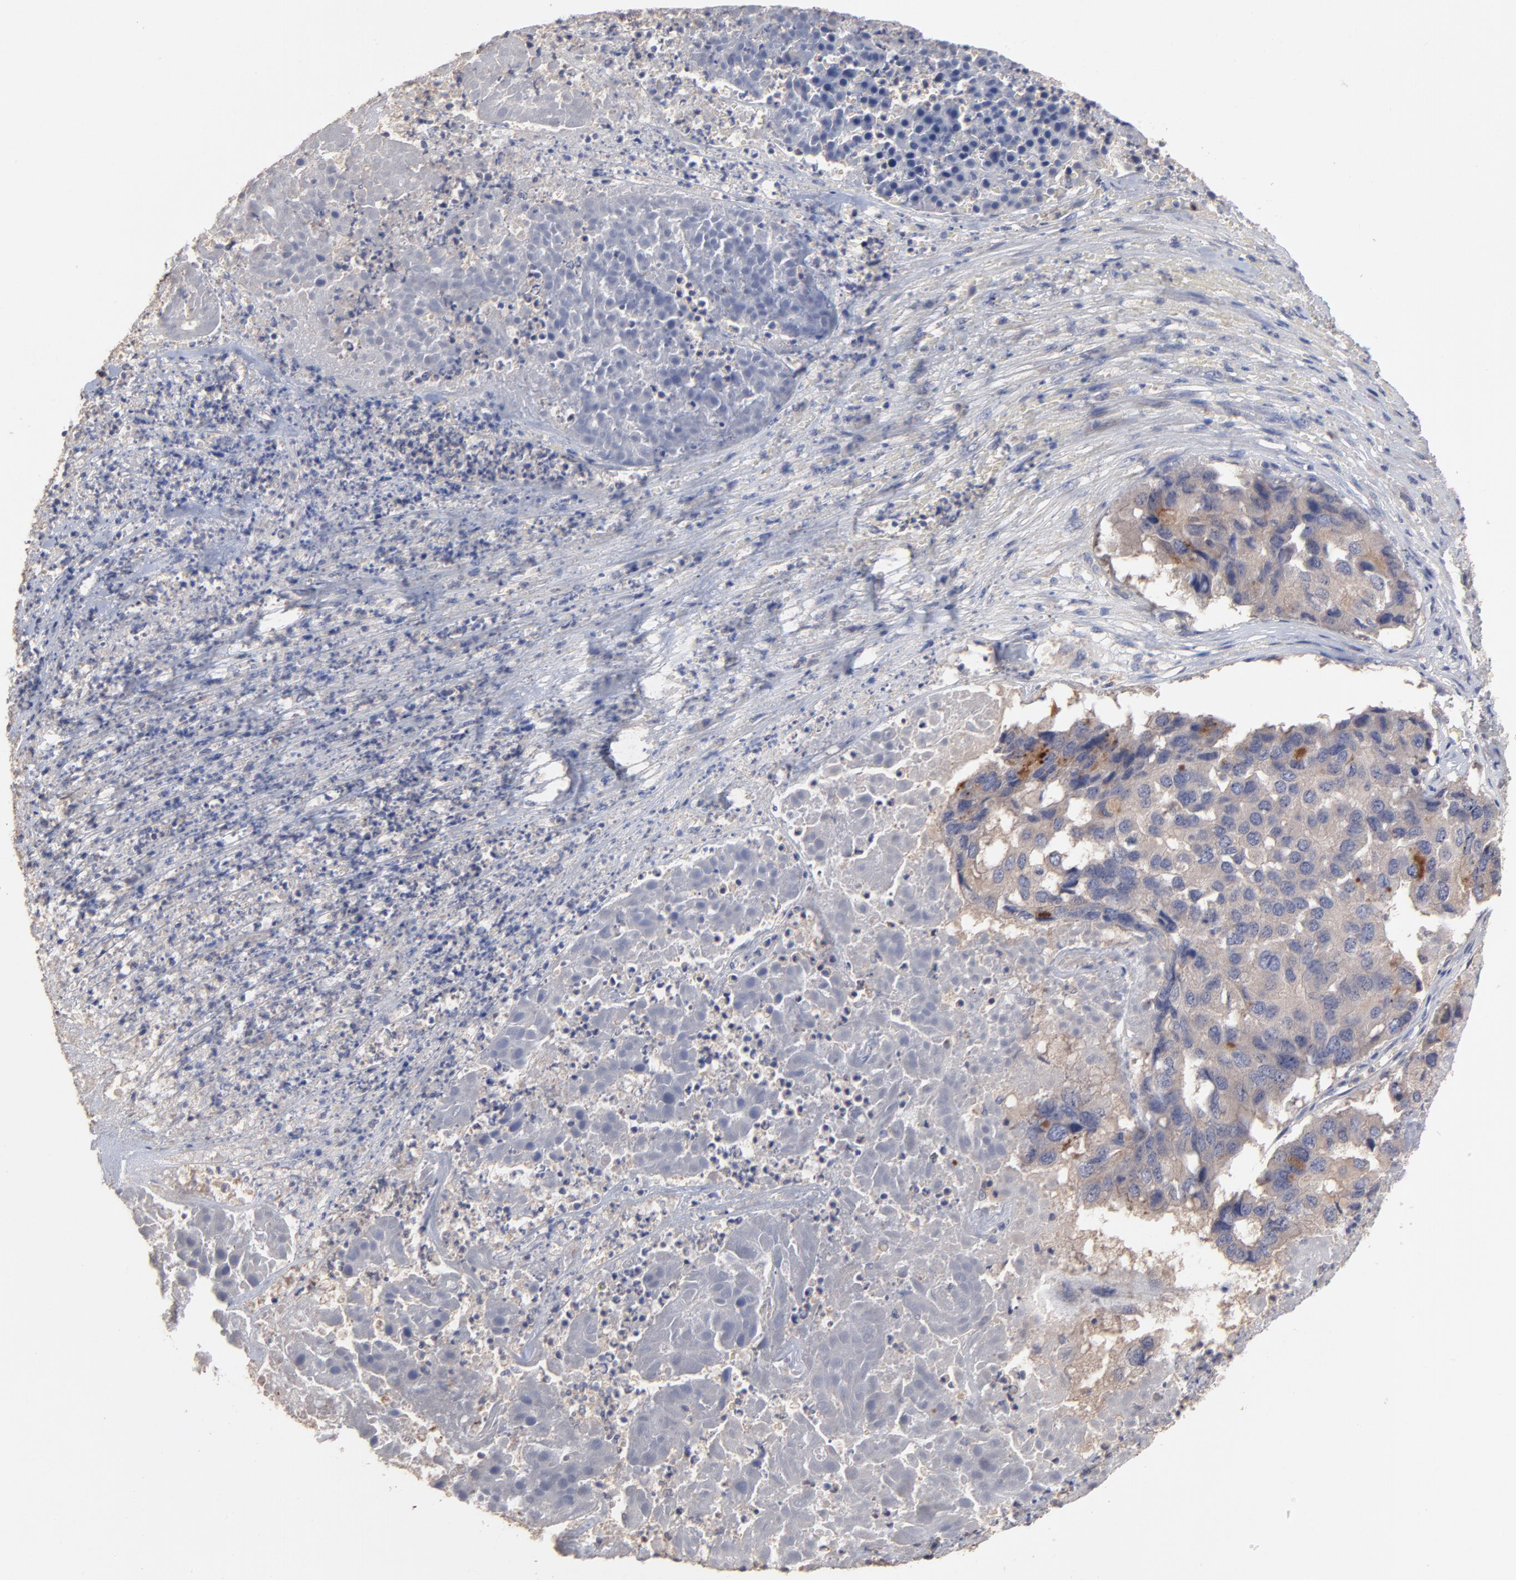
{"staining": {"intensity": "moderate", "quantity": "25%-75%", "location": "cytoplasmic/membranous"}, "tissue": "pancreatic cancer", "cell_type": "Tumor cells", "image_type": "cancer", "snomed": [{"axis": "morphology", "description": "Adenocarcinoma, NOS"}, {"axis": "topography", "description": "Pancreas"}], "caption": "An image showing moderate cytoplasmic/membranous positivity in about 25%-75% of tumor cells in pancreatic adenocarcinoma, as visualized by brown immunohistochemical staining.", "gene": "TANGO2", "patient": {"sex": "male", "age": 50}}